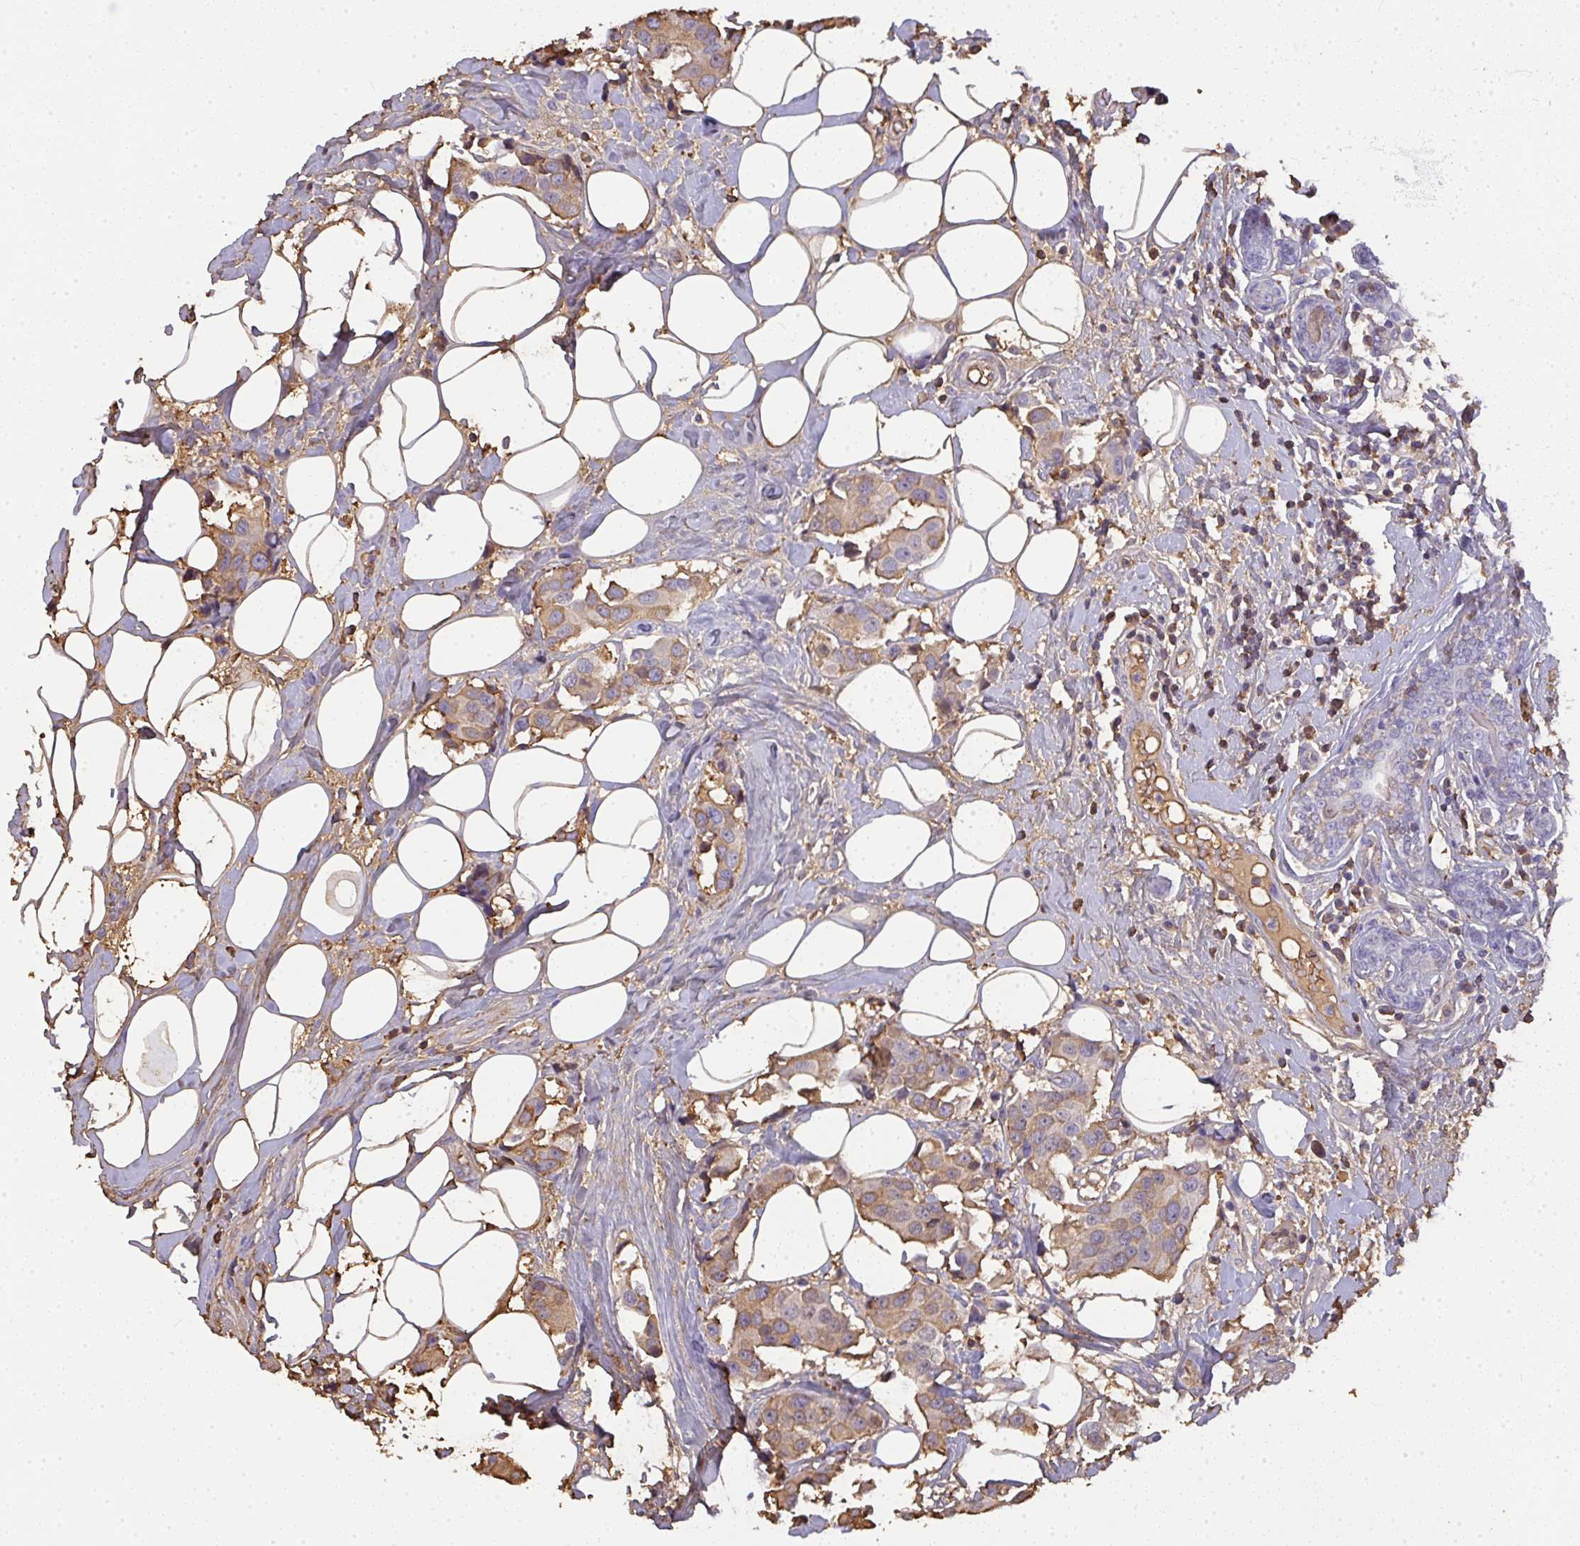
{"staining": {"intensity": "moderate", "quantity": "25%-75%", "location": "cytoplasmic/membranous,nuclear"}, "tissue": "breast cancer", "cell_type": "Tumor cells", "image_type": "cancer", "snomed": [{"axis": "morphology", "description": "Normal tissue, NOS"}, {"axis": "morphology", "description": "Duct carcinoma"}, {"axis": "topography", "description": "Breast"}], "caption": "Brown immunohistochemical staining in invasive ductal carcinoma (breast) shows moderate cytoplasmic/membranous and nuclear positivity in about 25%-75% of tumor cells. The staining is performed using DAB brown chromogen to label protein expression. The nuclei are counter-stained blue using hematoxylin.", "gene": "SMYD5", "patient": {"sex": "female", "age": 39}}